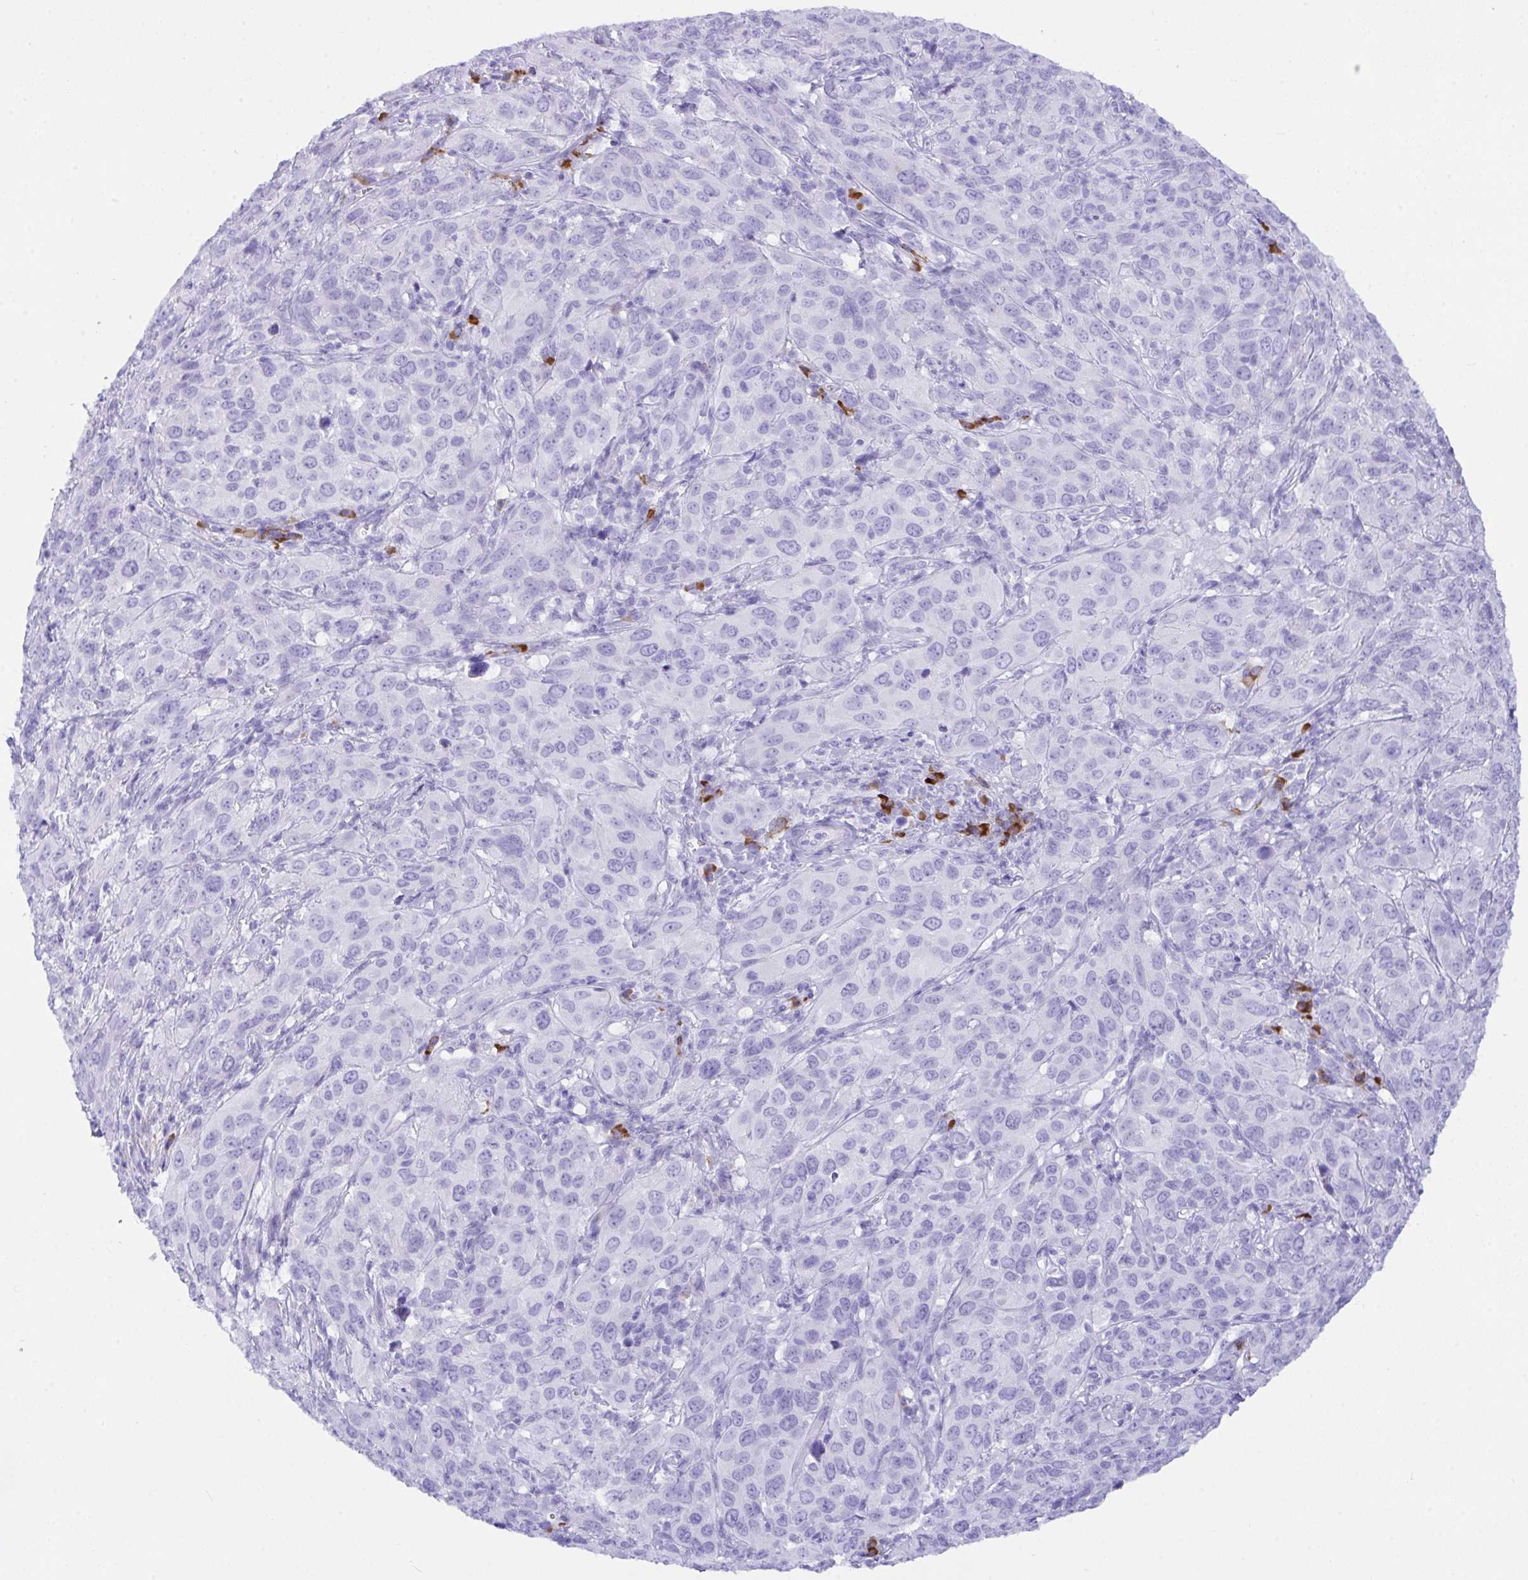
{"staining": {"intensity": "negative", "quantity": "none", "location": "none"}, "tissue": "cervical cancer", "cell_type": "Tumor cells", "image_type": "cancer", "snomed": [{"axis": "morphology", "description": "Normal tissue, NOS"}, {"axis": "morphology", "description": "Squamous cell carcinoma, NOS"}, {"axis": "topography", "description": "Cervix"}], "caption": "IHC image of human cervical cancer (squamous cell carcinoma) stained for a protein (brown), which reveals no staining in tumor cells.", "gene": "BEST4", "patient": {"sex": "female", "age": 51}}